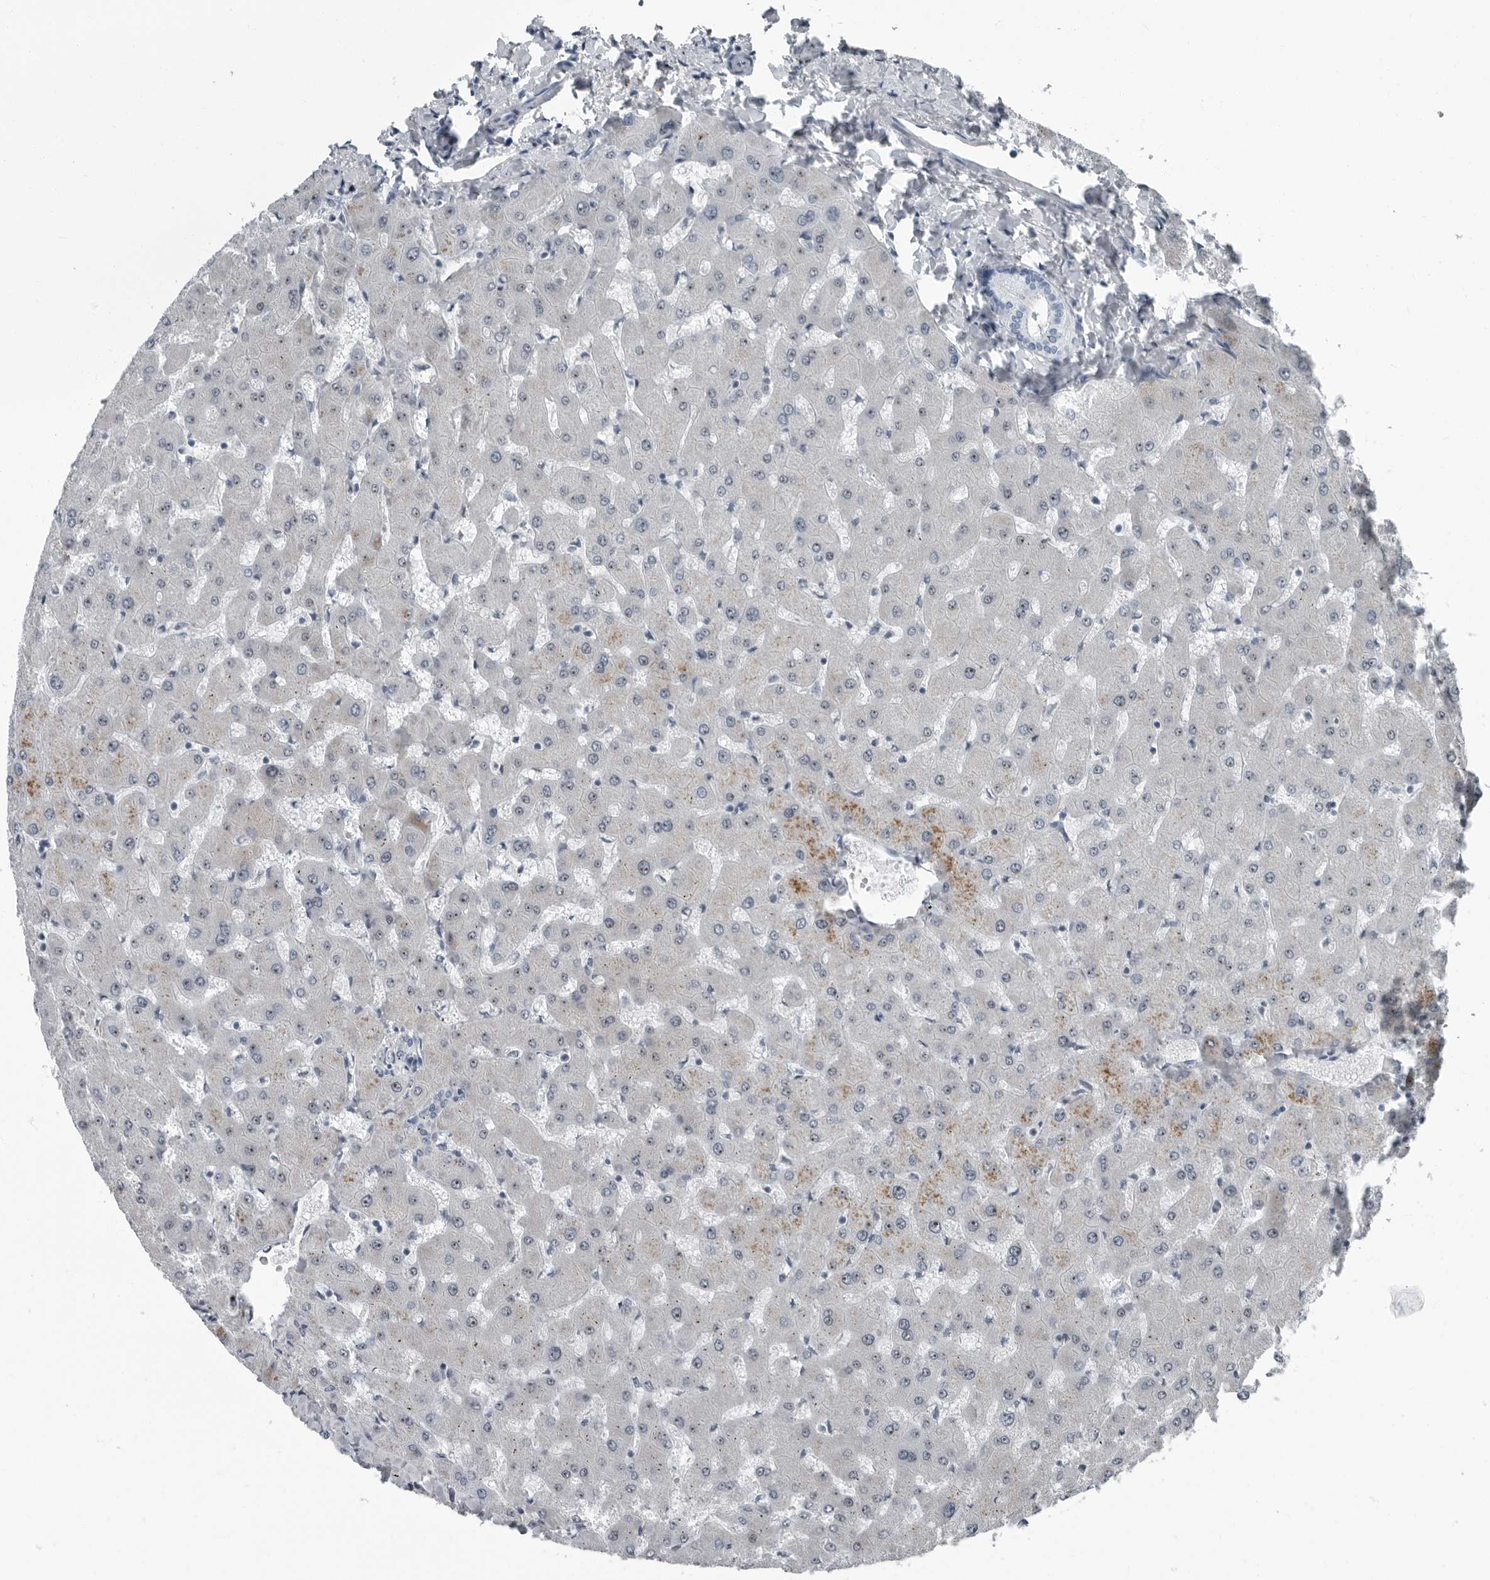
{"staining": {"intensity": "negative", "quantity": "none", "location": "none"}, "tissue": "liver", "cell_type": "Cholangiocytes", "image_type": "normal", "snomed": [{"axis": "morphology", "description": "Normal tissue, NOS"}, {"axis": "topography", "description": "Liver"}], "caption": "Immunohistochemical staining of unremarkable human liver exhibits no significant expression in cholangiocytes. (Stains: DAB immunohistochemistry with hematoxylin counter stain, Microscopy: brightfield microscopy at high magnification).", "gene": "PDCD11", "patient": {"sex": "female", "age": 63}}